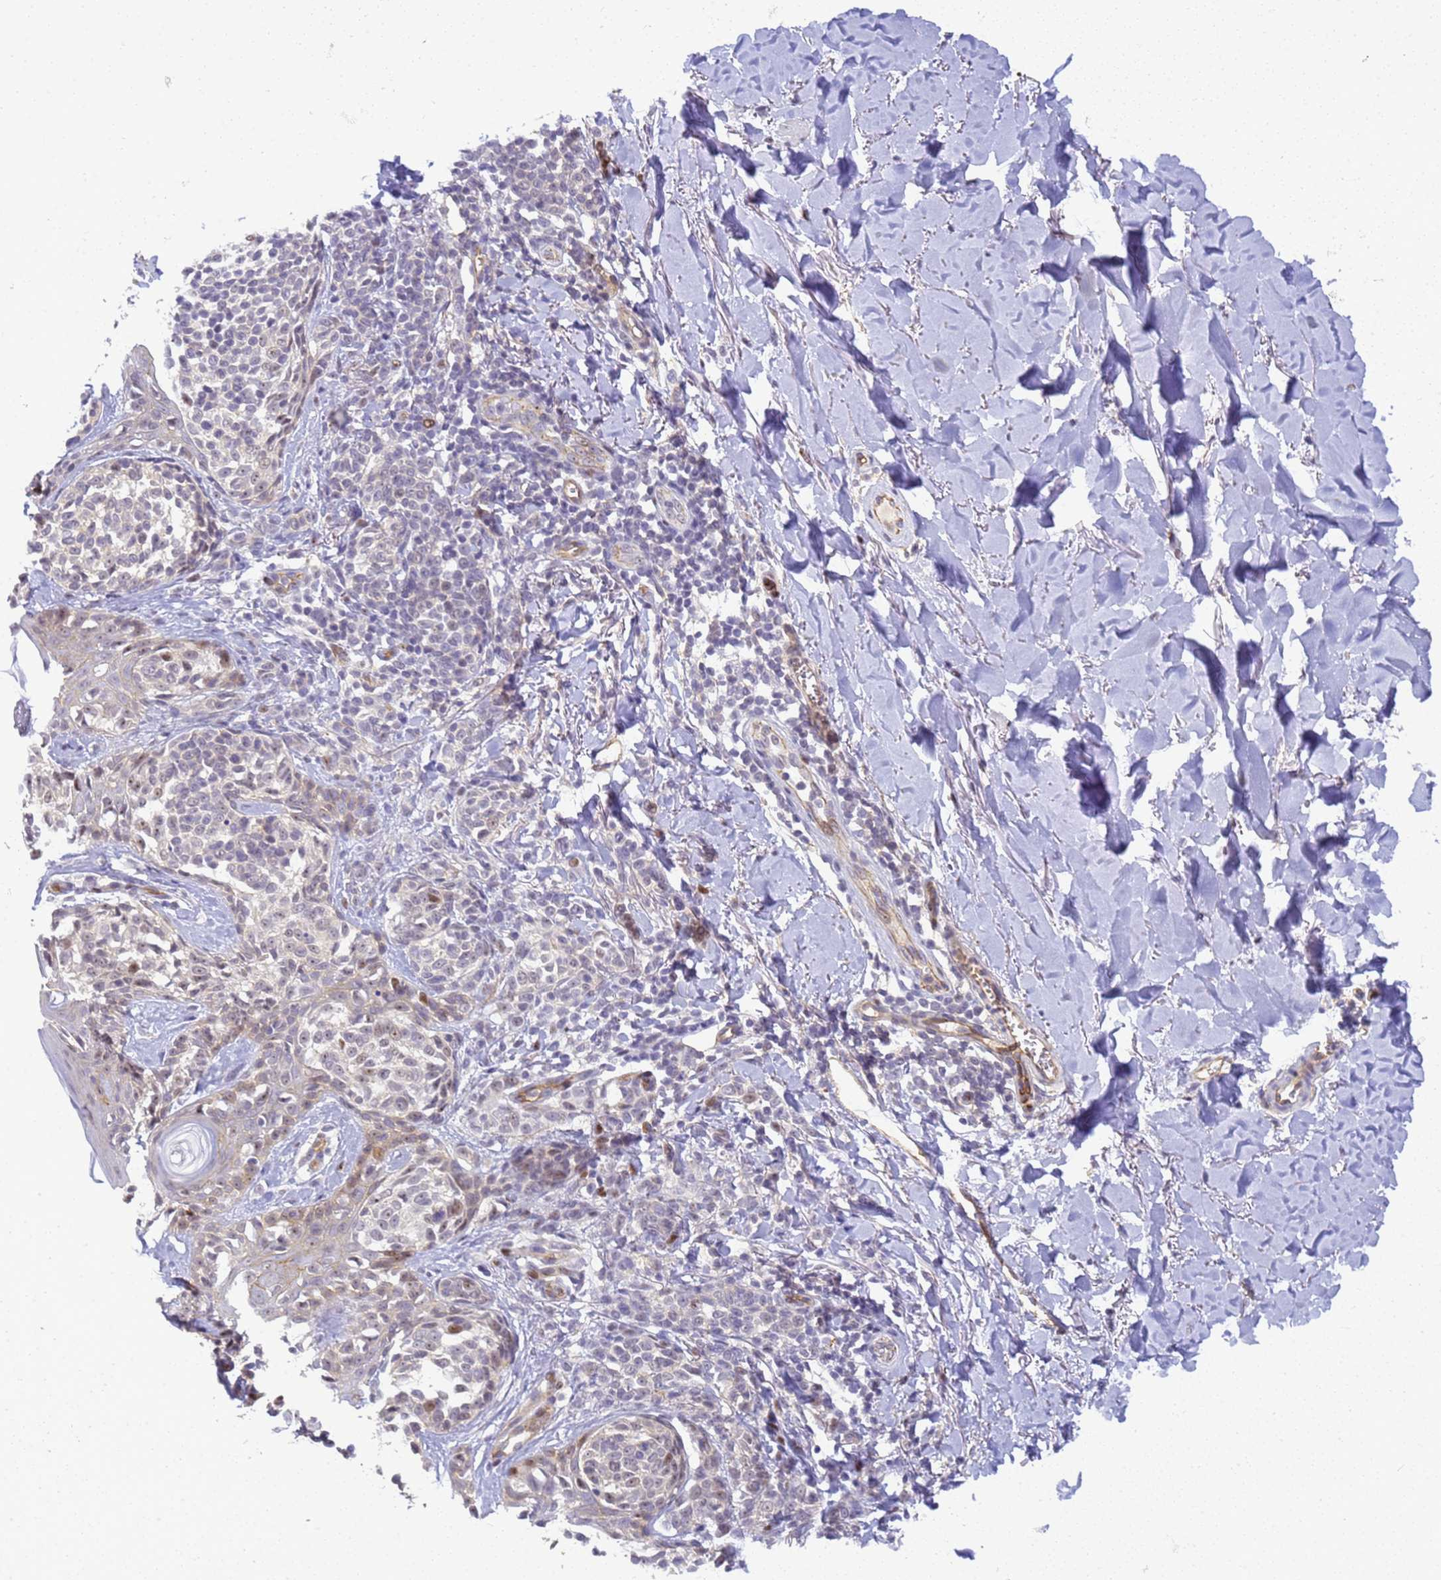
{"staining": {"intensity": "moderate", "quantity": "<25%", "location": "nuclear"}, "tissue": "melanoma", "cell_type": "Tumor cells", "image_type": "cancer", "snomed": [{"axis": "morphology", "description": "Malignant melanoma, NOS"}, {"axis": "topography", "description": "Skin of upper extremity"}], "caption": "Tumor cells exhibit low levels of moderate nuclear staining in approximately <25% of cells in human malignant melanoma.", "gene": "GON4L", "patient": {"sex": "male", "age": 40}}